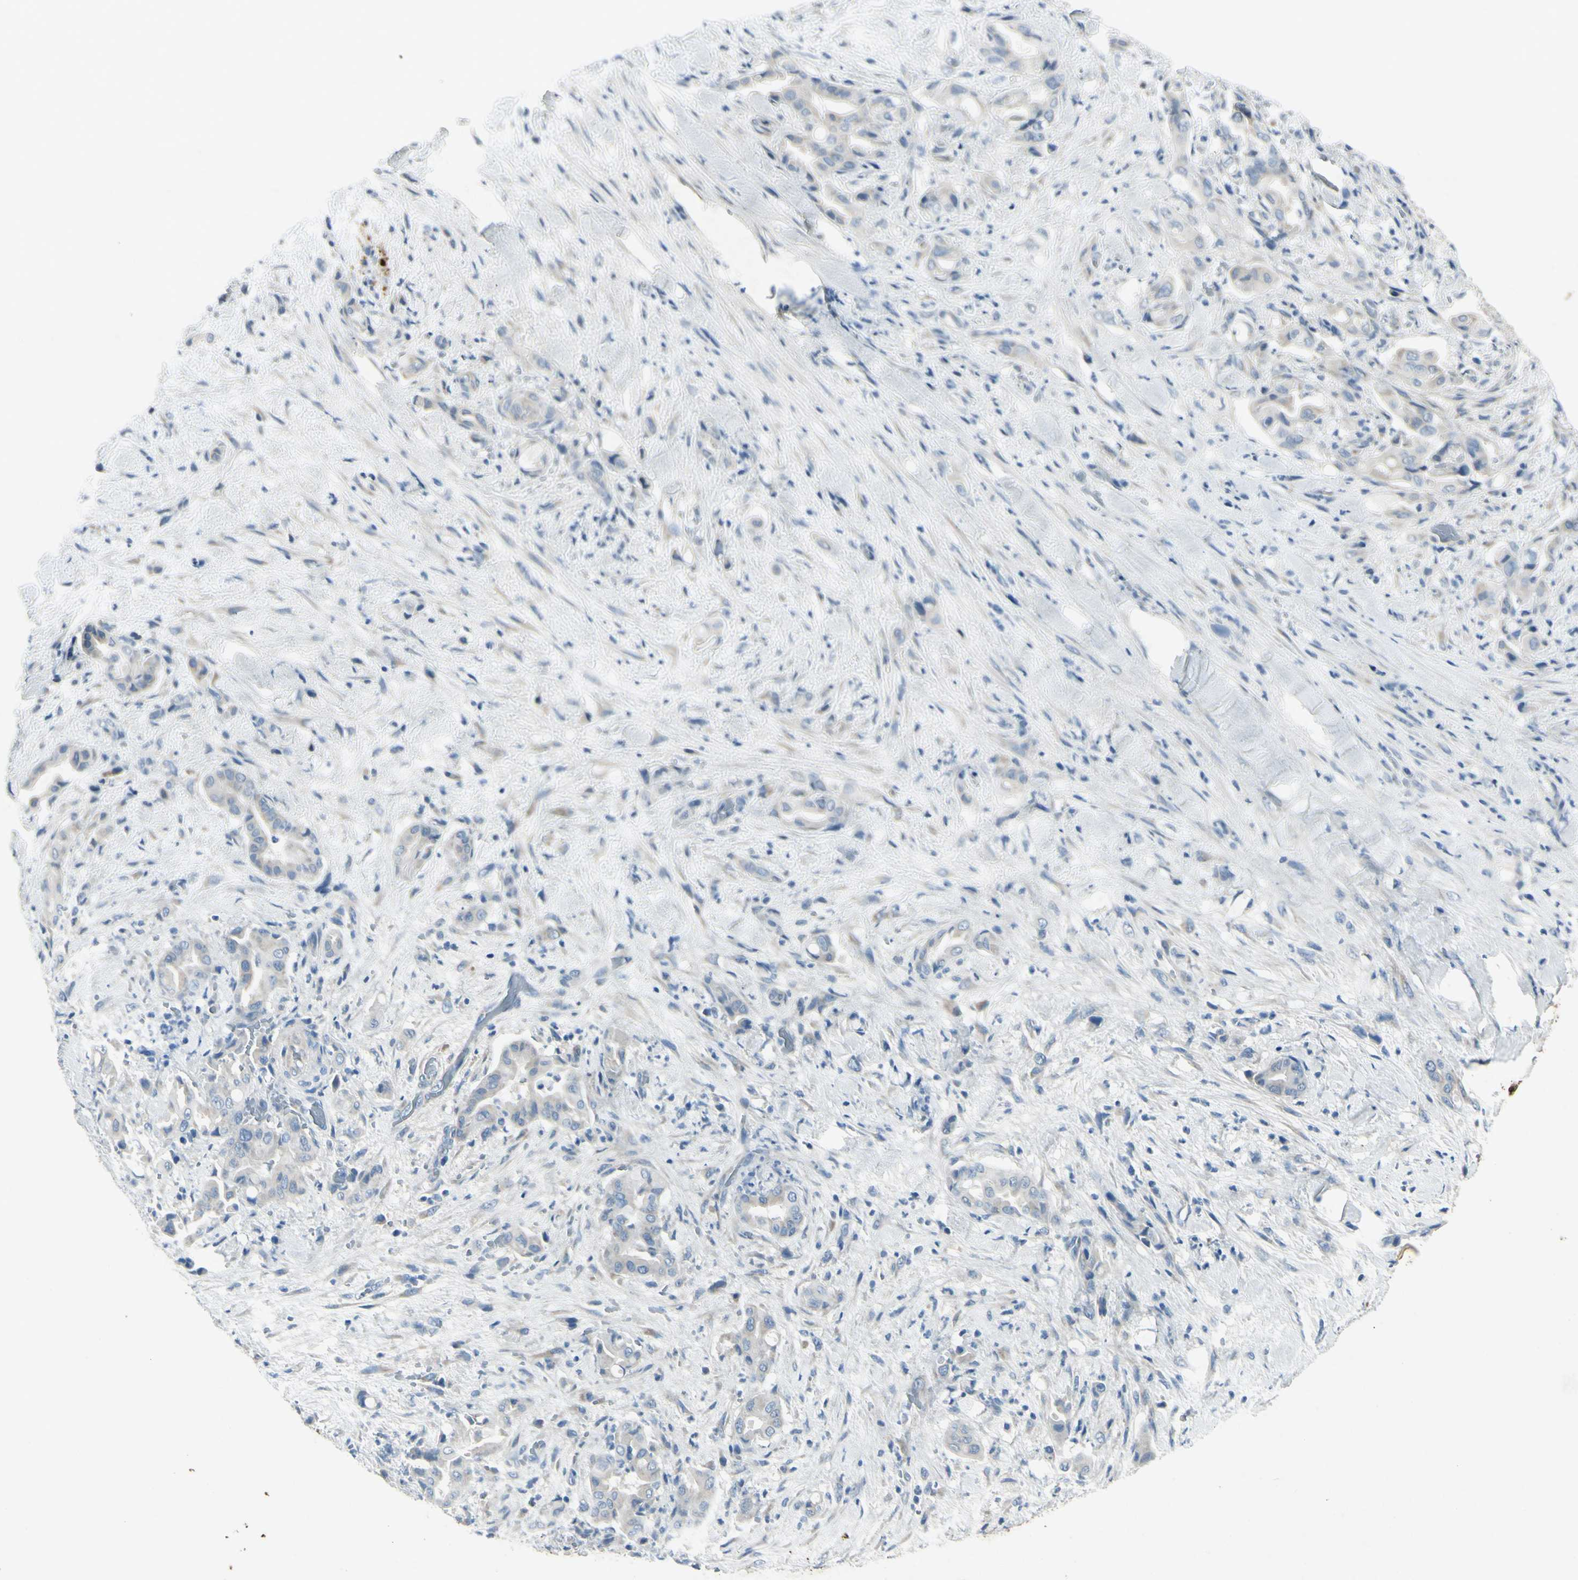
{"staining": {"intensity": "negative", "quantity": "none", "location": "none"}, "tissue": "liver cancer", "cell_type": "Tumor cells", "image_type": "cancer", "snomed": [{"axis": "morphology", "description": "Cholangiocarcinoma"}, {"axis": "topography", "description": "Liver"}], "caption": "Liver cancer (cholangiocarcinoma) was stained to show a protein in brown. There is no significant positivity in tumor cells.", "gene": "SNAP91", "patient": {"sex": "female", "age": 68}}